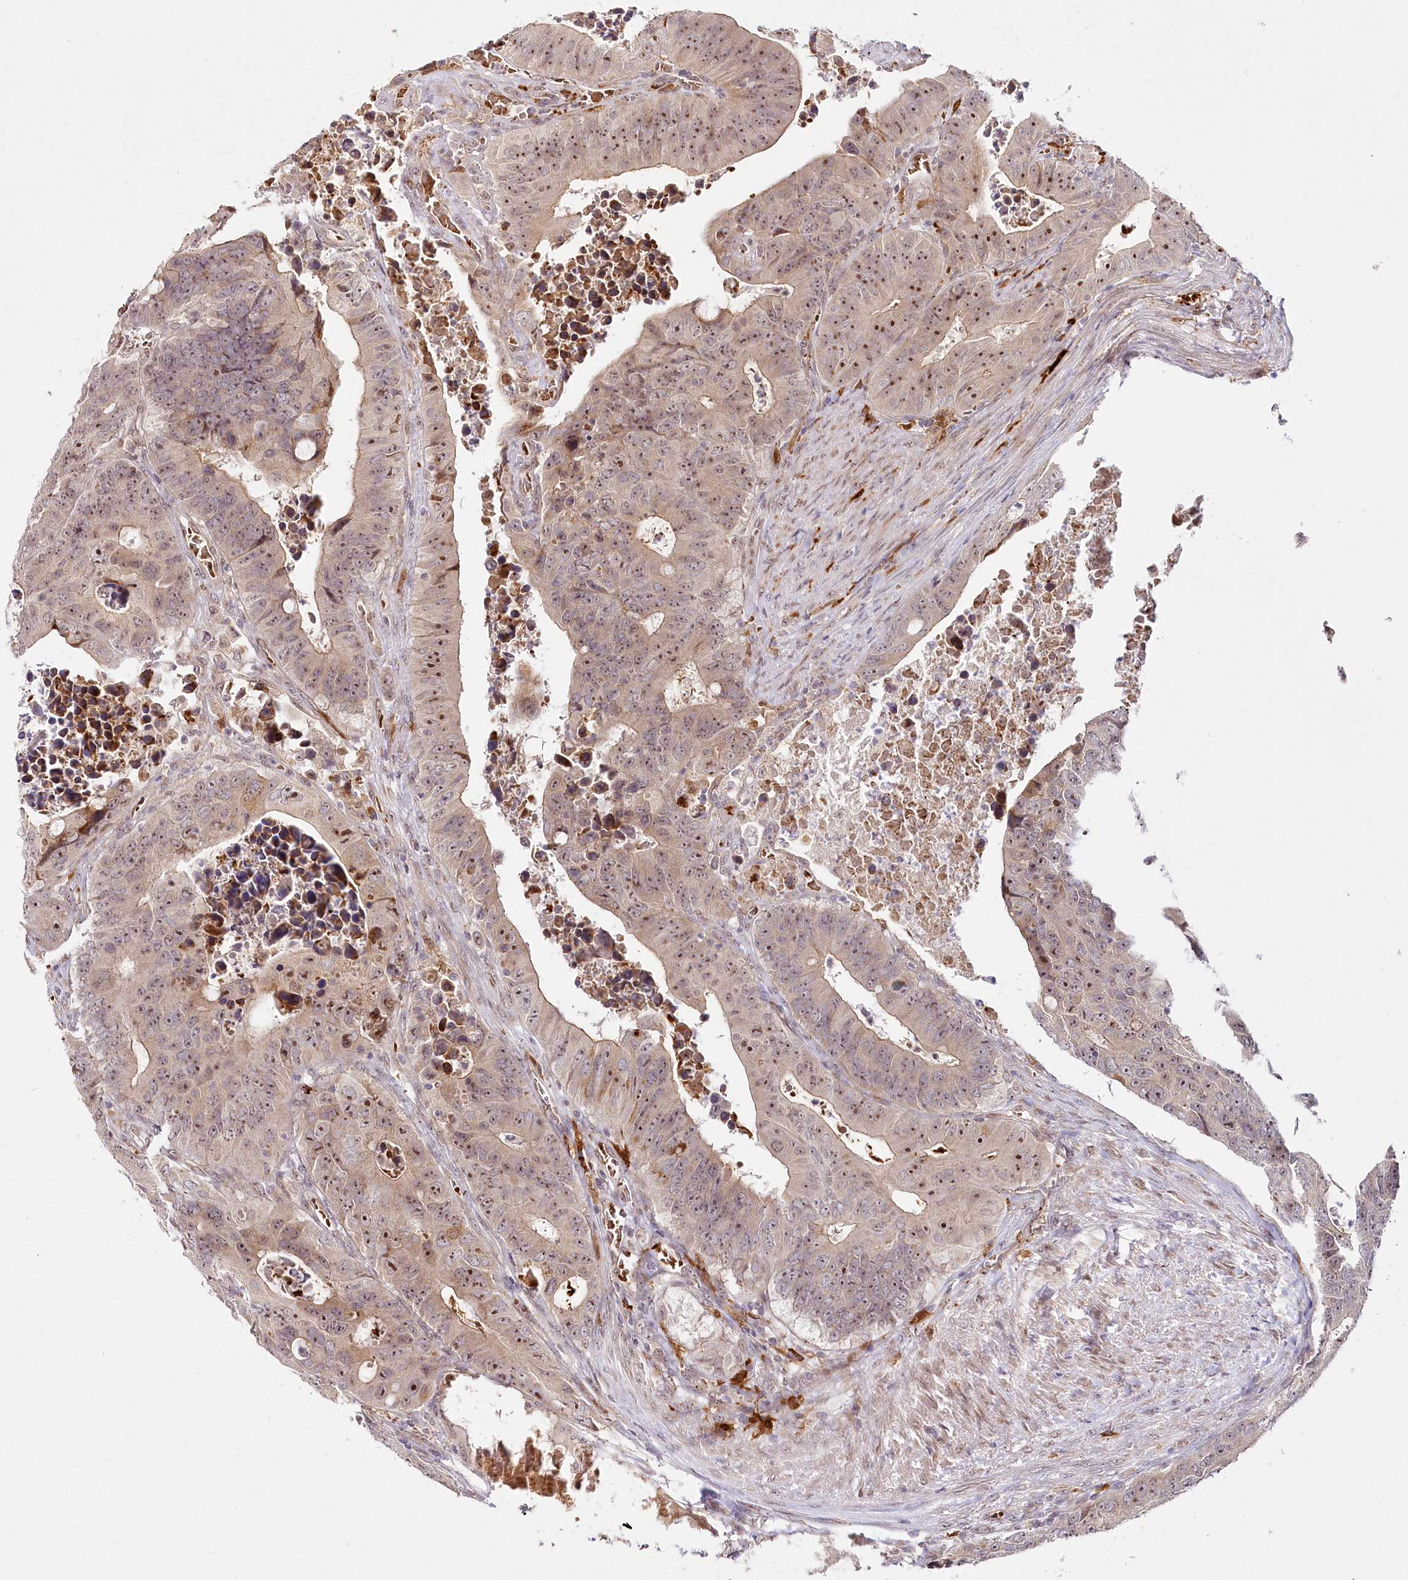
{"staining": {"intensity": "moderate", "quantity": "25%-75%", "location": "cytoplasmic/membranous,nuclear"}, "tissue": "colorectal cancer", "cell_type": "Tumor cells", "image_type": "cancer", "snomed": [{"axis": "morphology", "description": "Adenocarcinoma, NOS"}, {"axis": "topography", "description": "Colon"}], "caption": "Moderate cytoplasmic/membranous and nuclear protein staining is appreciated in approximately 25%-75% of tumor cells in colorectal cancer.", "gene": "WDR36", "patient": {"sex": "male", "age": 87}}